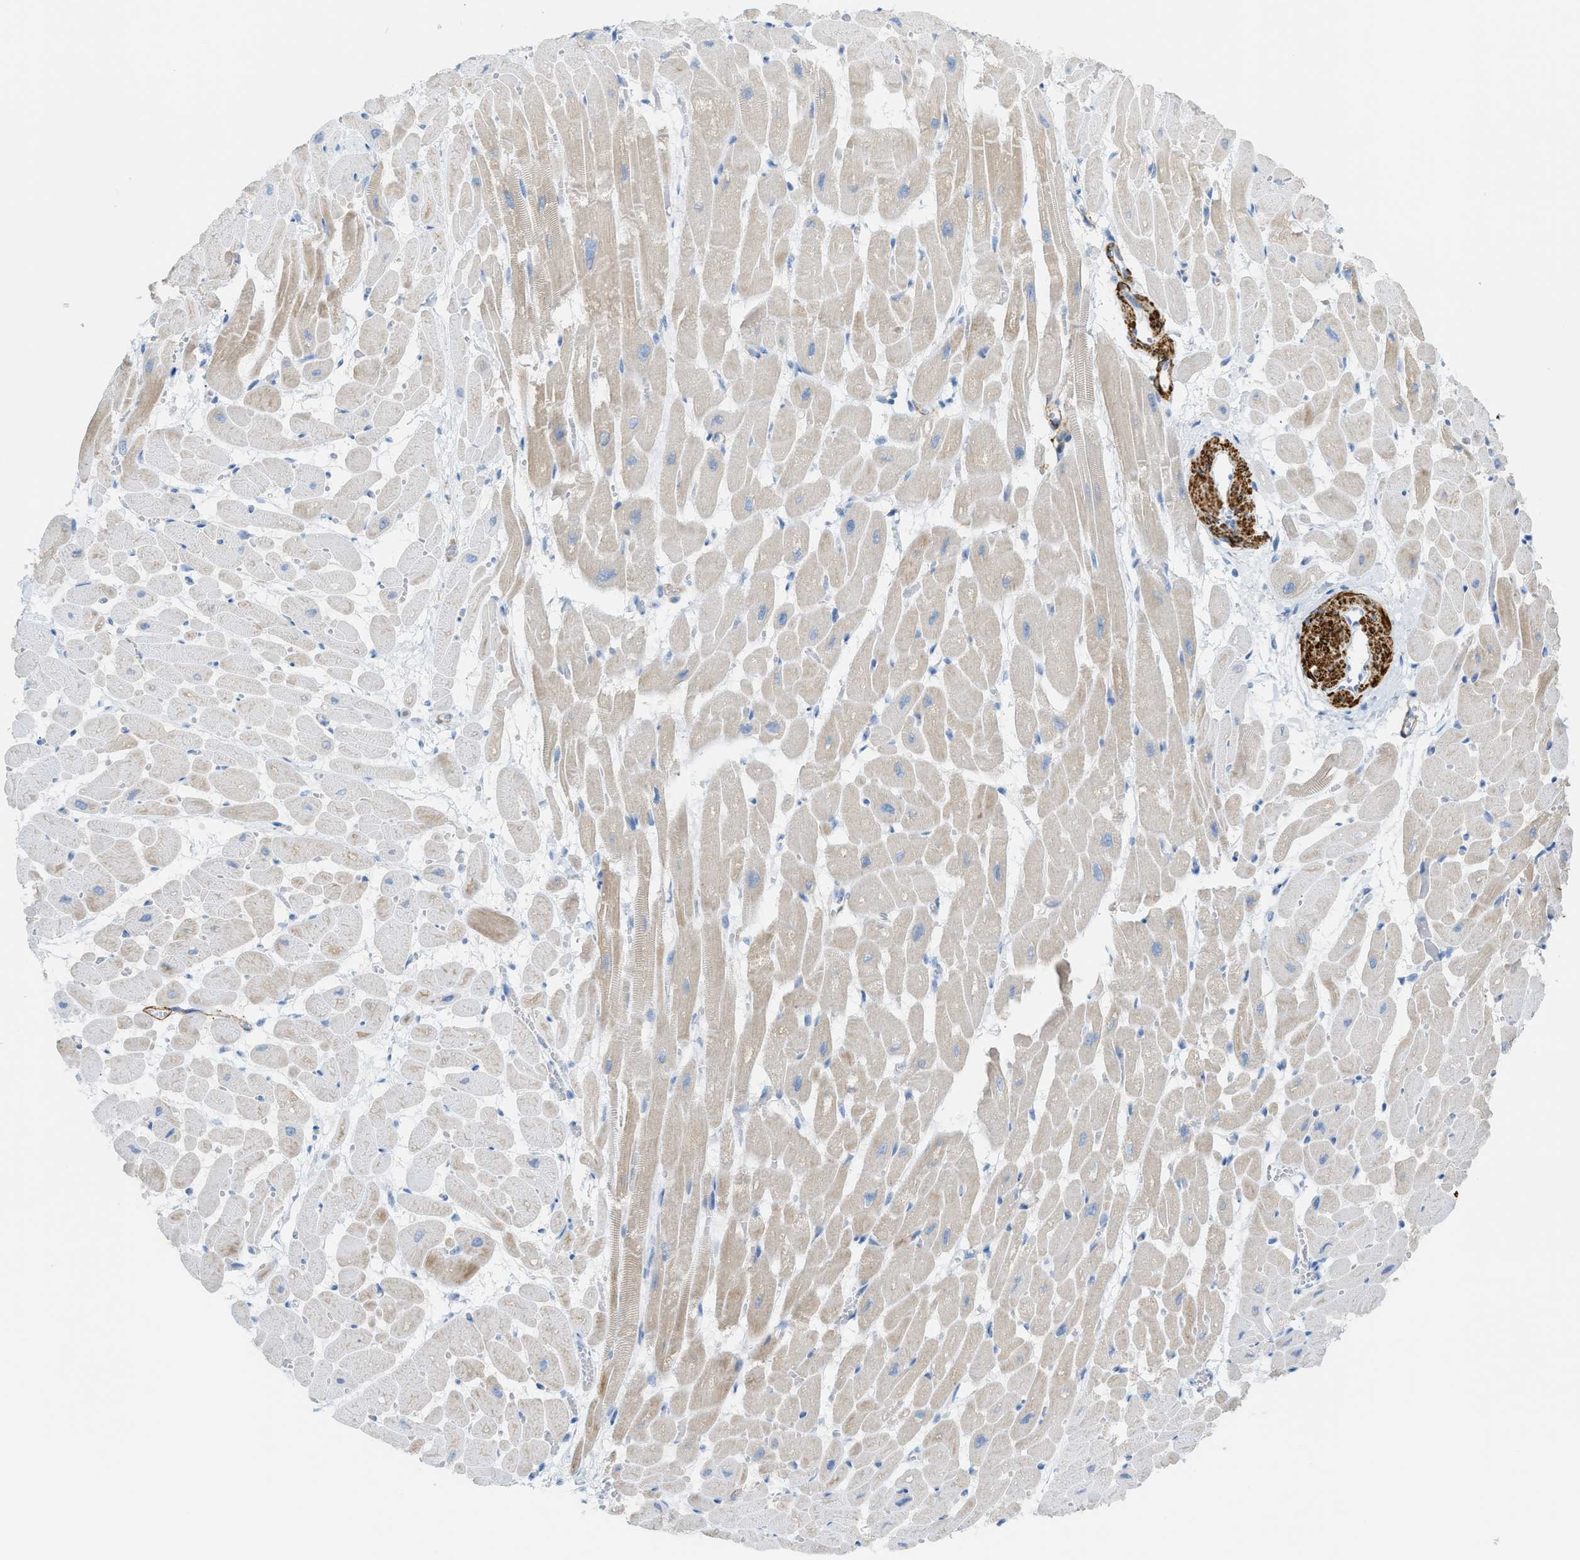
{"staining": {"intensity": "moderate", "quantity": "<25%", "location": "cytoplasmic/membranous"}, "tissue": "heart muscle", "cell_type": "Cardiomyocytes", "image_type": "normal", "snomed": [{"axis": "morphology", "description": "Normal tissue, NOS"}, {"axis": "topography", "description": "Heart"}], "caption": "Immunohistochemistry (IHC) micrograph of normal heart muscle stained for a protein (brown), which reveals low levels of moderate cytoplasmic/membranous expression in about <25% of cardiomyocytes.", "gene": "MYH11", "patient": {"sex": "male", "age": 45}}